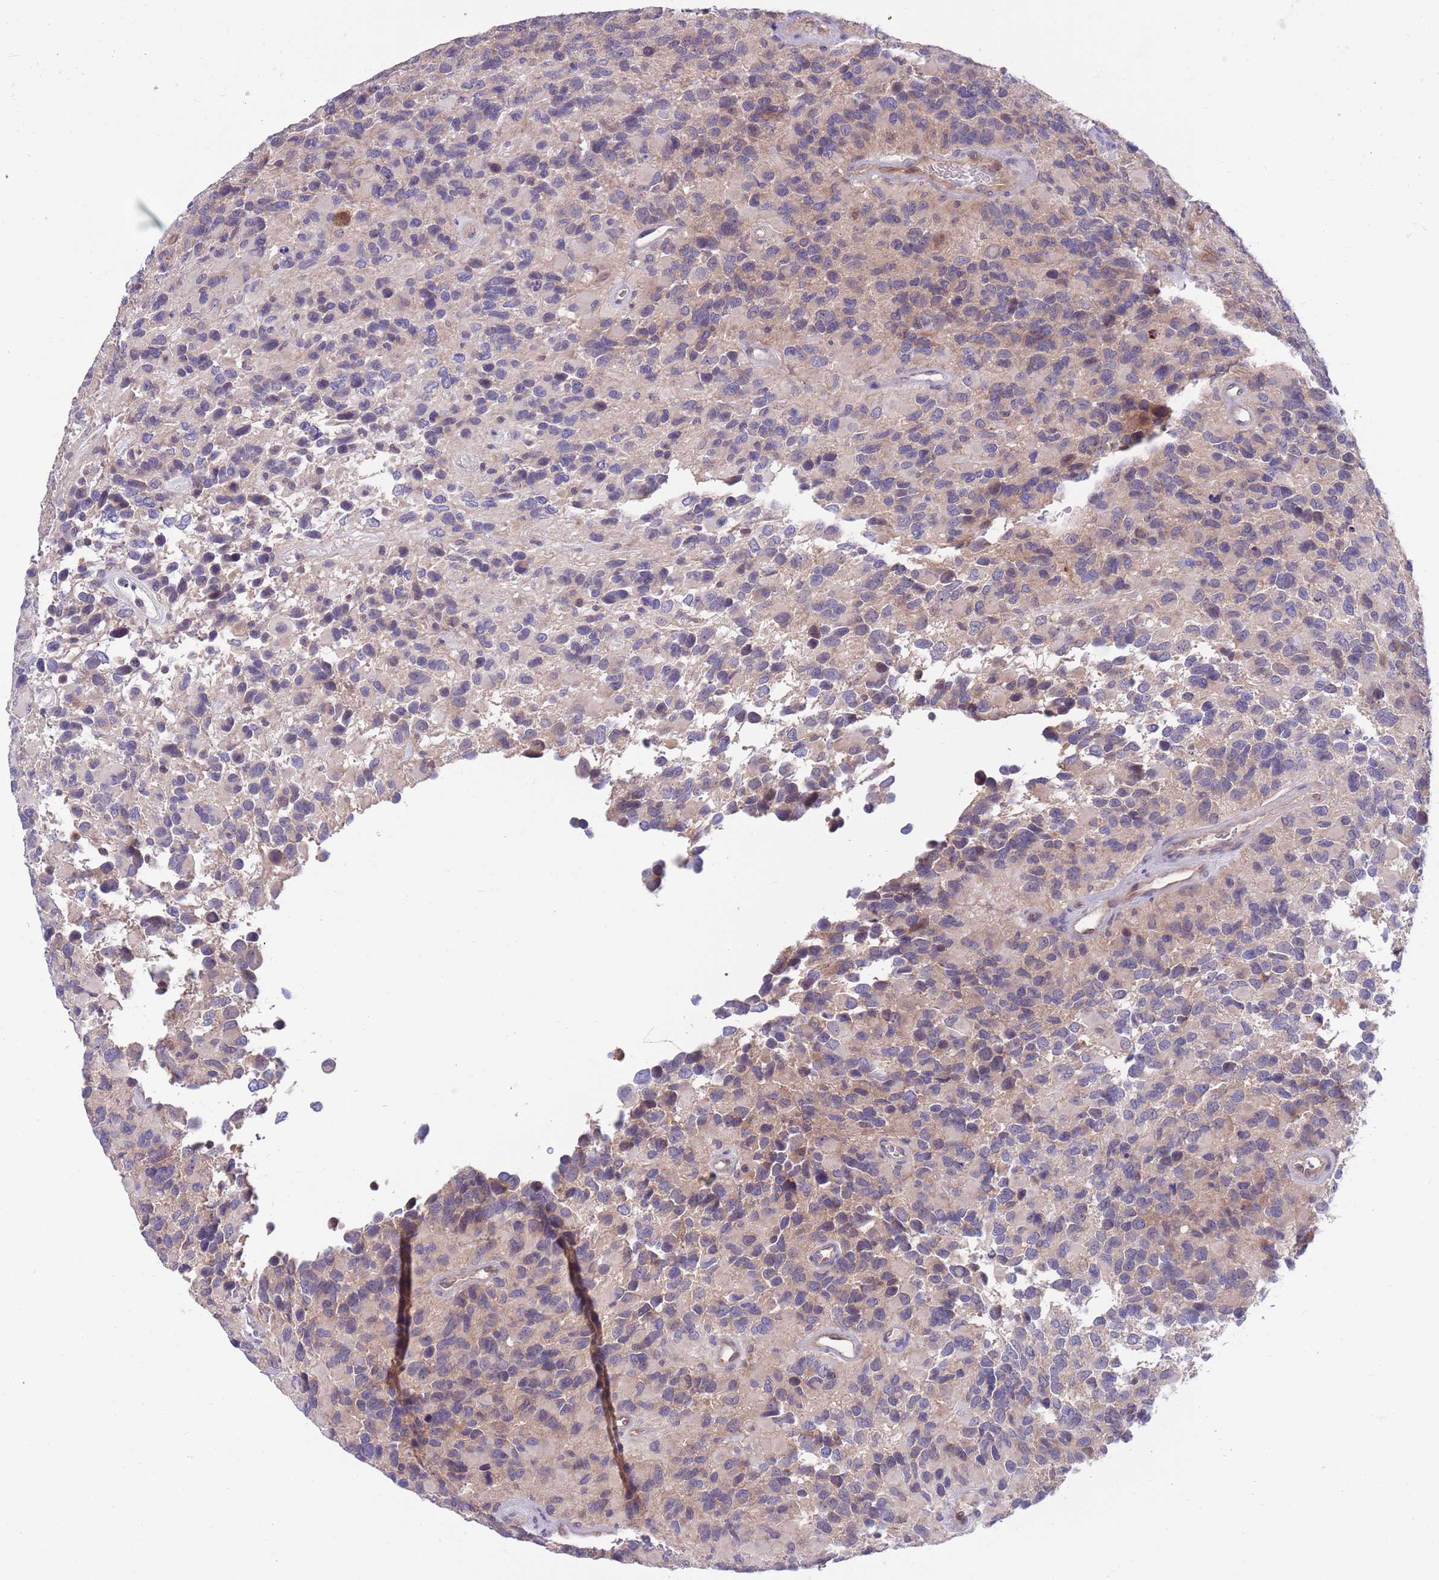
{"staining": {"intensity": "weak", "quantity": "<25%", "location": "cytoplasmic/membranous"}, "tissue": "glioma", "cell_type": "Tumor cells", "image_type": "cancer", "snomed": [{"axis": "morphology", "description": "Glioma, malignant, High grade"}, {"axis": "topography", "description": "Brain"}], "caption": "This is a image of IHC staining of glioma, which shows no positivity in tumor cells.", "gene": "KLHL29", "patient": {"sex": "male", "age": 77}}